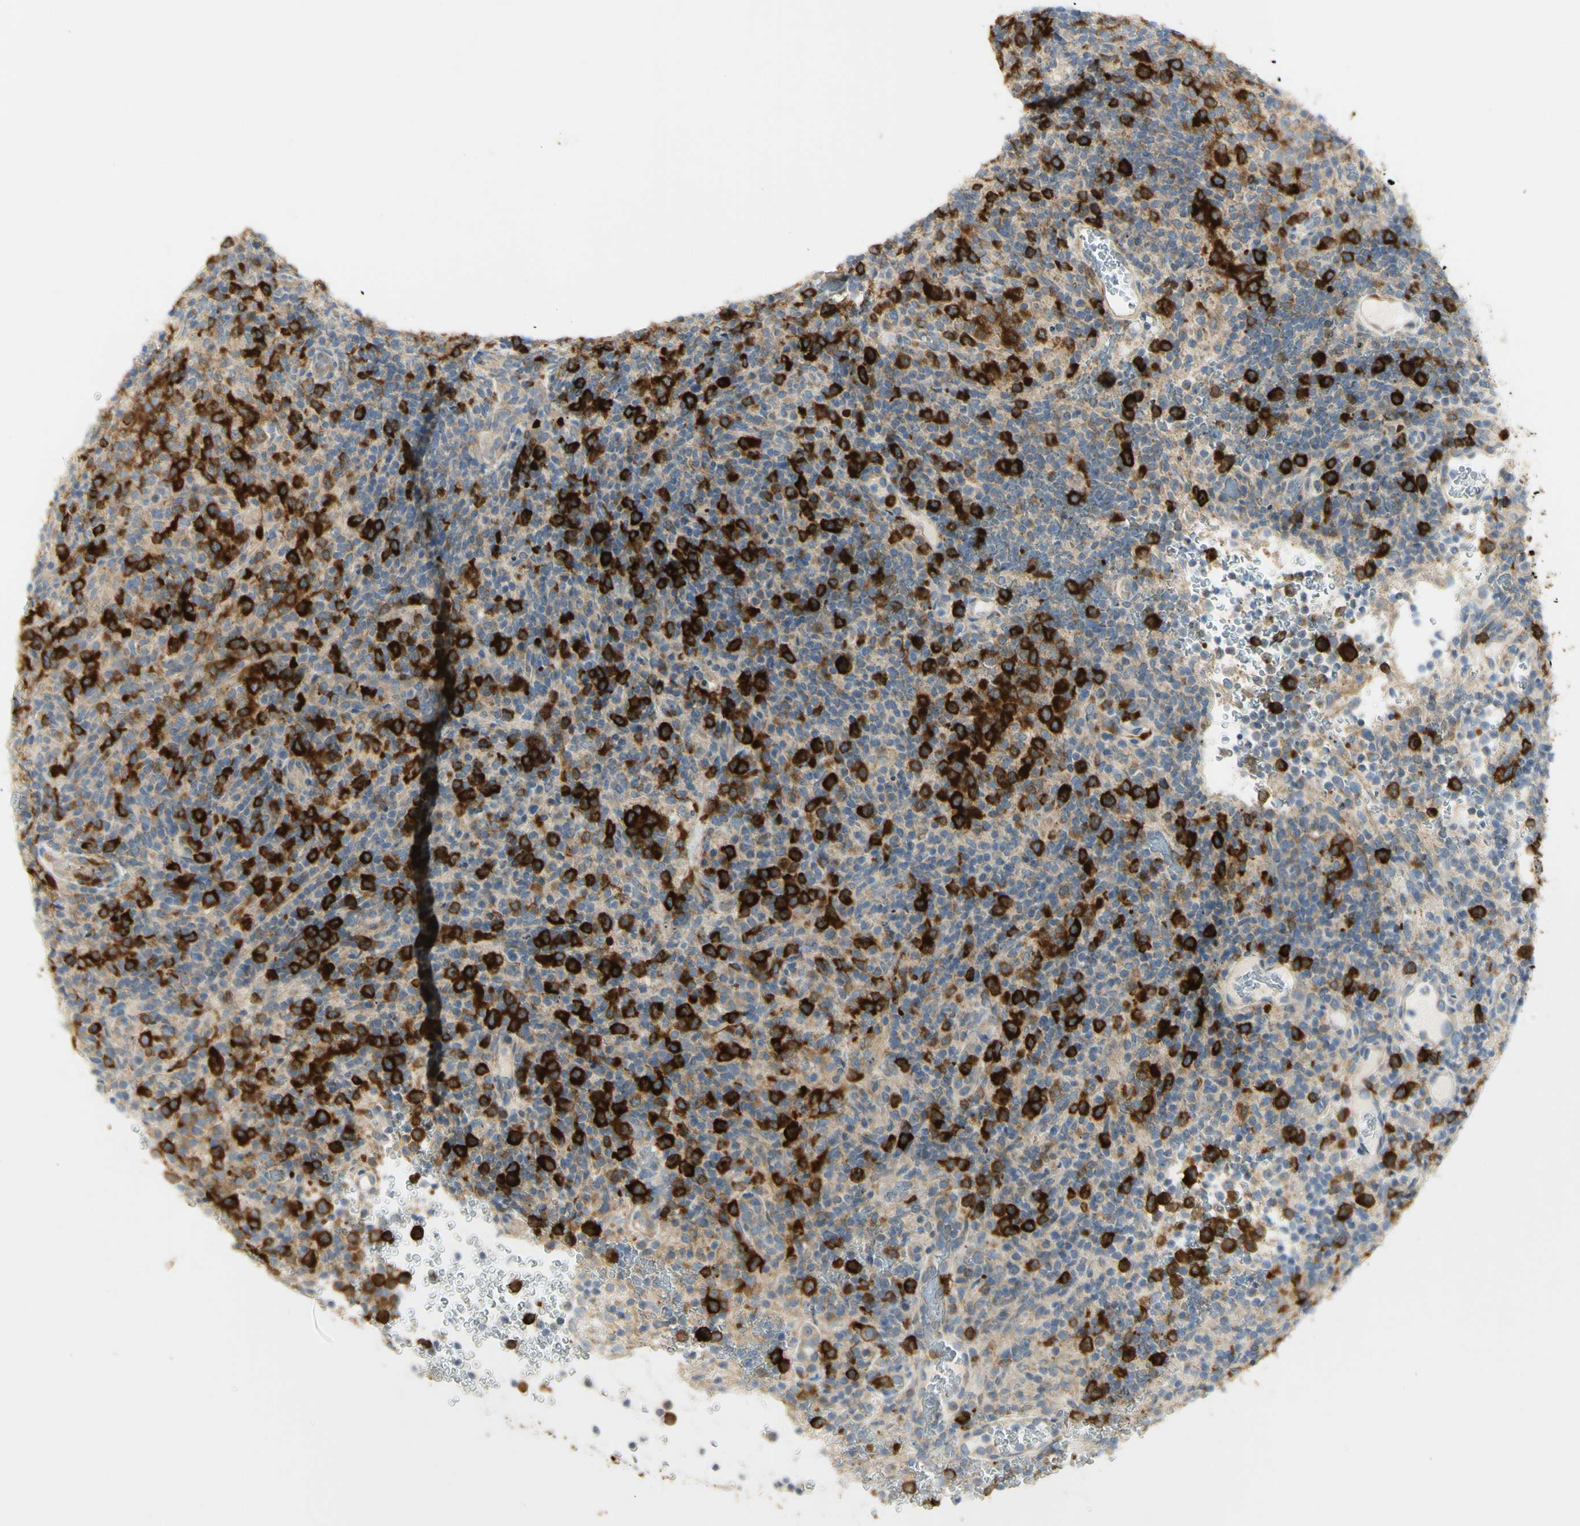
{"staining": {"intensity": "negative", "quantity": "none", "location": "none"}, "tissue": "lymphoma", "cell_type": "Tumor cells", "image_type": "cancer", "snomed": [{"axis": "morphology", "description": "Malignant lymphoma, non-Hodgkin's type, High grade"}, {"axis": "topography", "description": "Lymph node"}], "caption": "Immunohistochemical staining of lymphoma demonstrates no significant staining in tumor cells. (DAB immunohistochemistry visualized using brightfield microscopy, high magnification).", "gene": "KIF11", "patient": {"sex": "female", "age": 76}}